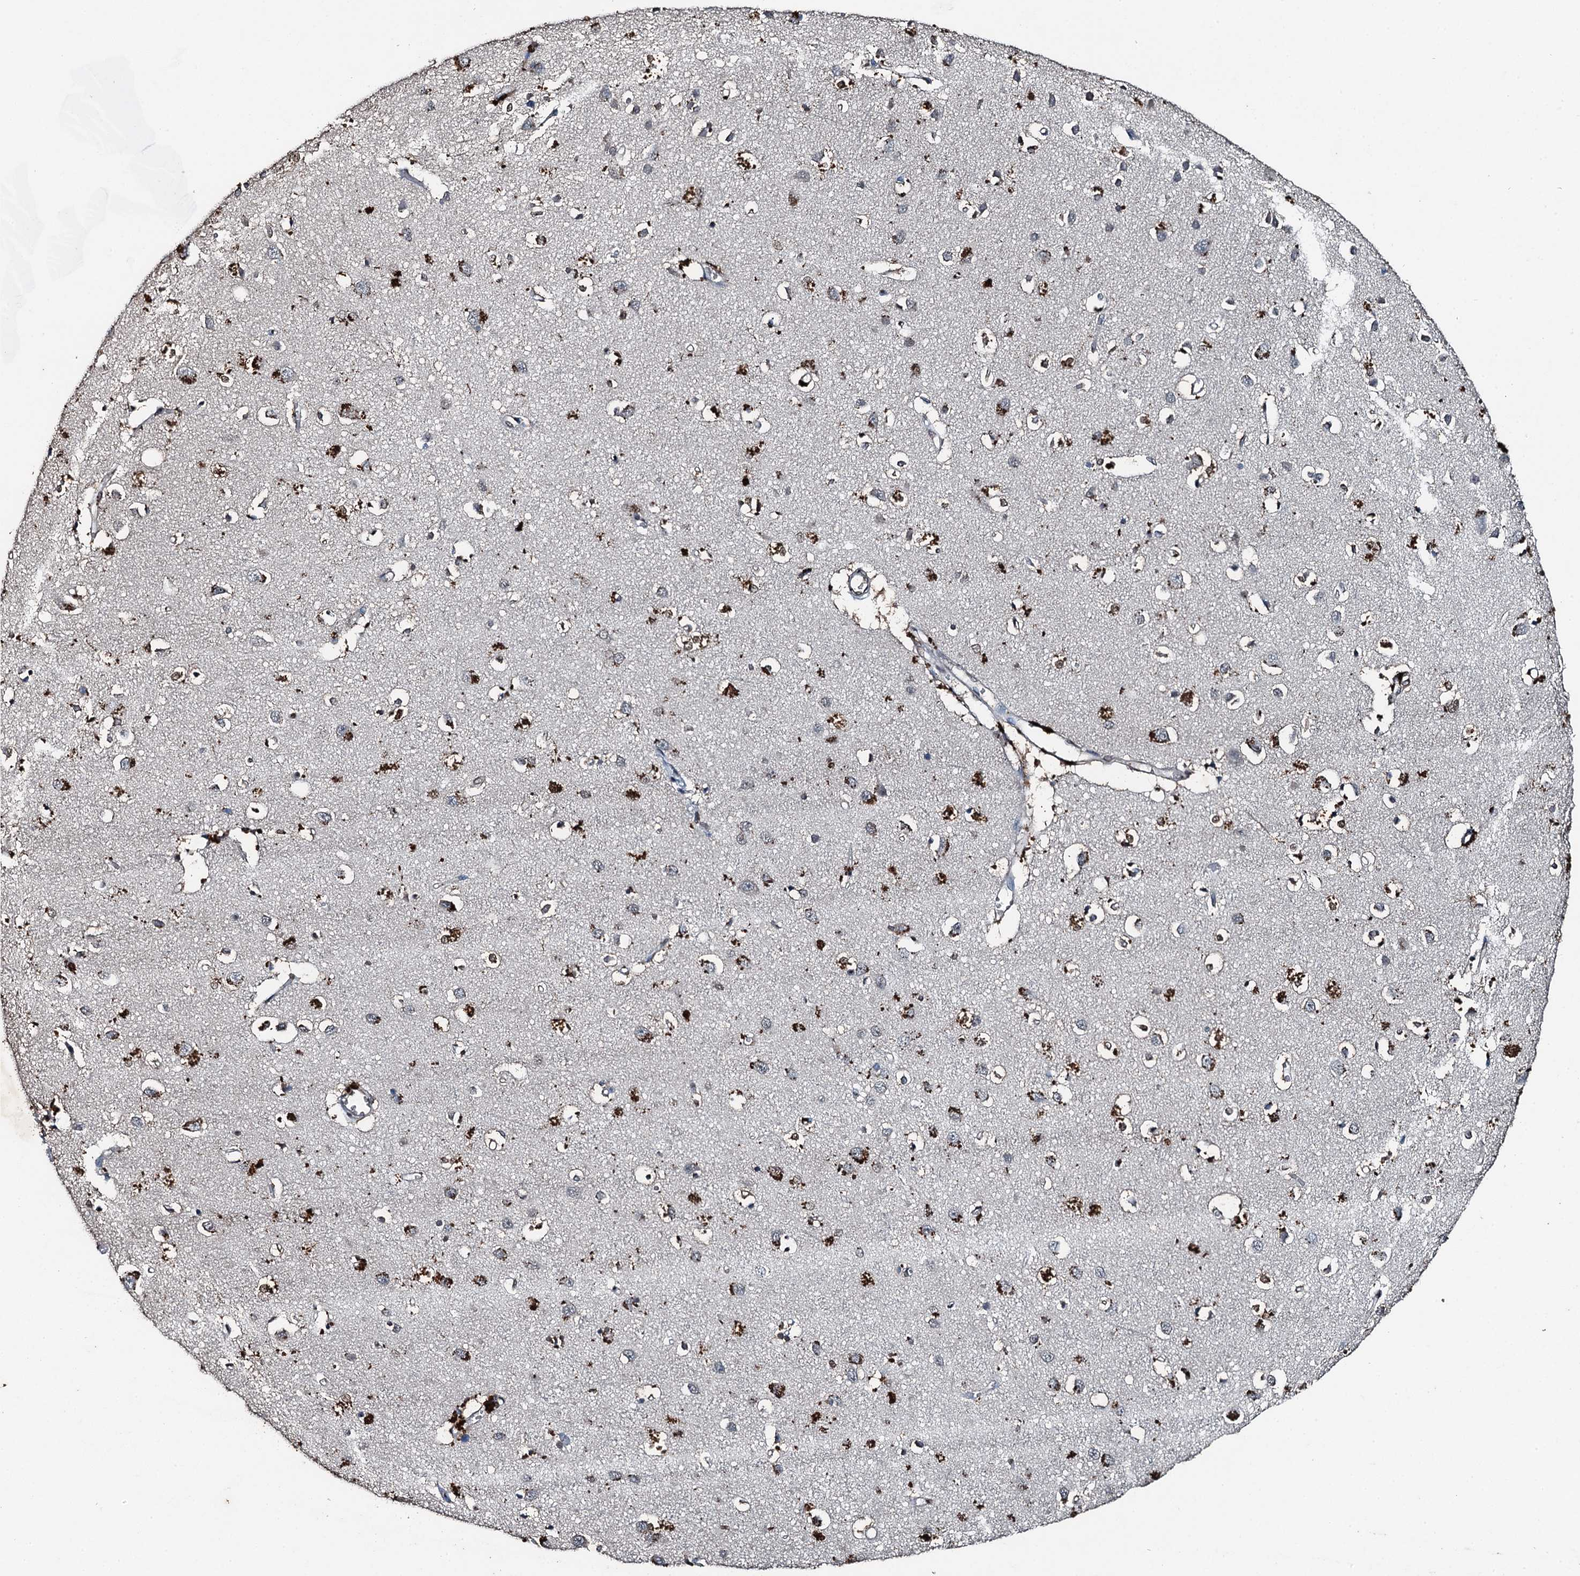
{"staining": {"intensity": "negative", "quantity": "none", "location": "none"}, "tissue": "cerebral cortex", "cell_type": "Endothelial cells", "image_type": "normal", "snomed": [{"axis": "morphology", "description": "Normal tissue, NOS"}, {"axis": "topography", "description": "Cerebral cortex"}], "caption": "An IHC histopathology image of normal cerebral cortex is shown. There is no staining in endothelial cells of cerebral cortex. The staining is performed using DAB (3,3'-diaminobenzidine) brown chromogen with nuclei counter-stained in using hematoxylin.", "gene": "TCTN1", "patient": {"sex": "female", "age": 64}}